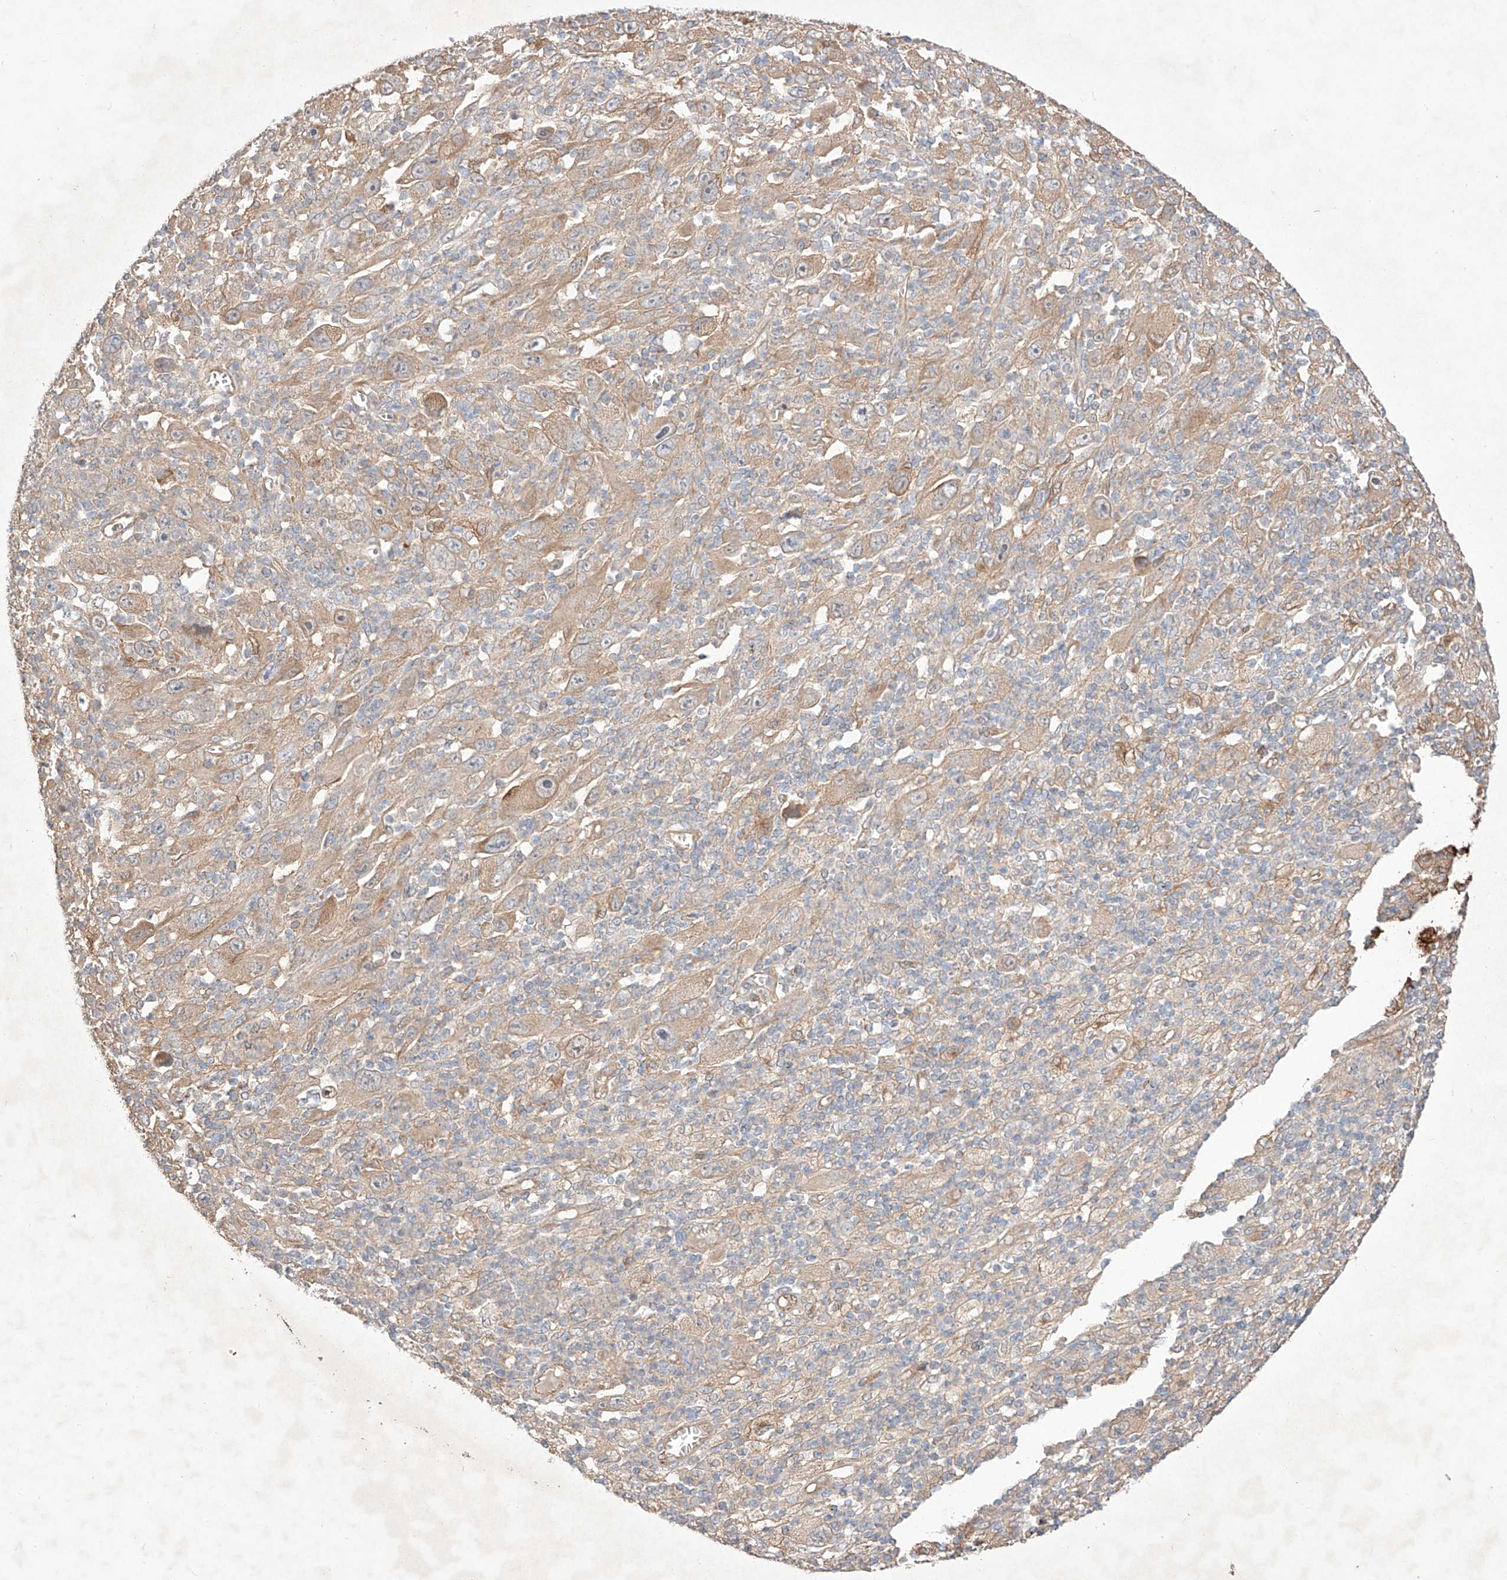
{"staining": {"intensity": "weak", "quantity": "25%-75%", "location": "cytoplasmic/membranous"}, "tissue": "melanoma", "cell_type": "Tumor cells", "image_type": "cancer", "snomed": [{"axis": "morphology", "description": "Malignant melanoma, Metastatic site"}, {"axis": "topography", "description": "Skin"}], "caption": "Malignant melanoma (metastatic site) stained for a protein (brown) shows weak cytoplasmic/membranous positive positivity in about 25%-75% of tumor cells.", "gene": "C6orf62", "patient": {"sex": "female", "age": 56}}